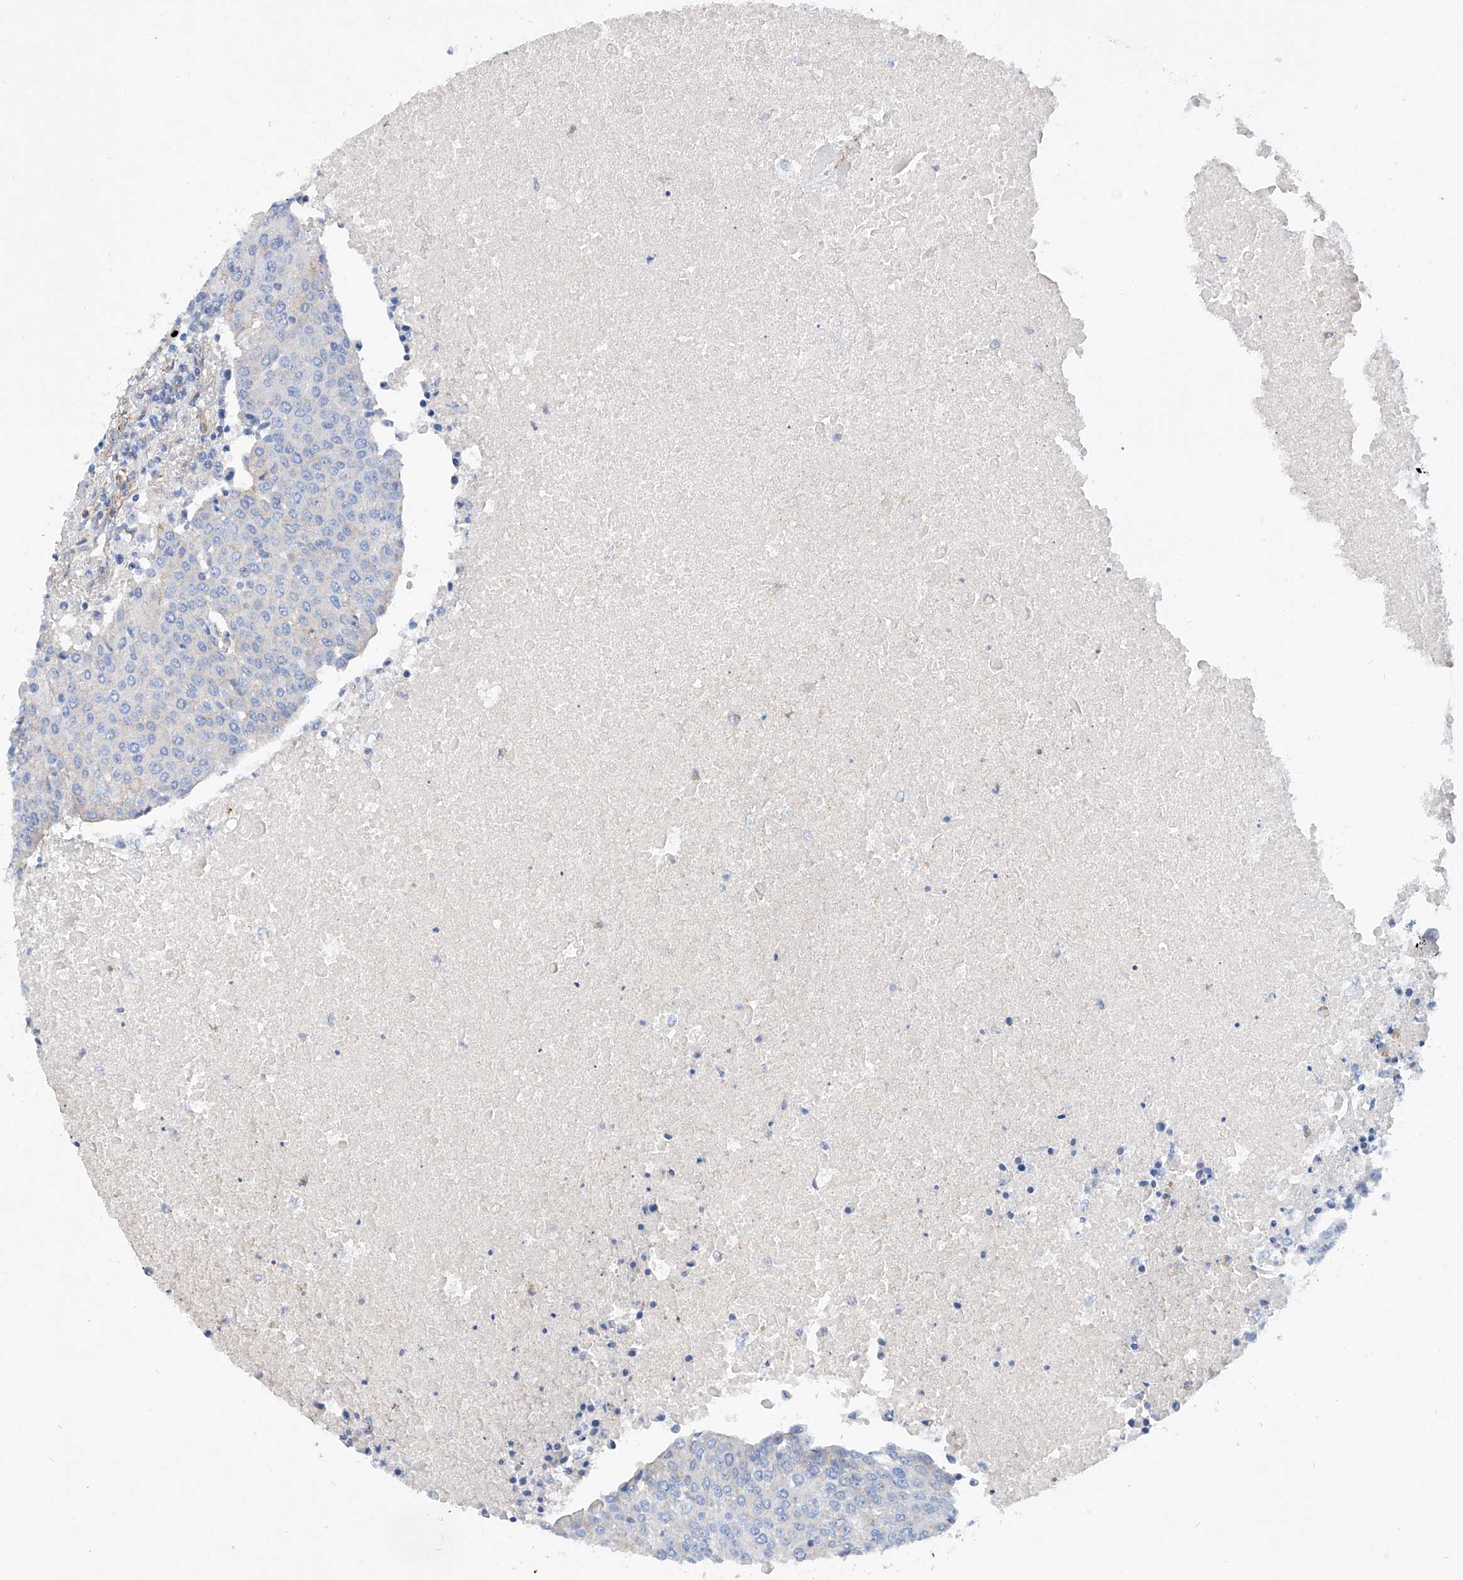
{"staining": {"intensity": "negative", "quantity": "none", "location": "none"}, "tissue": "urothelial cancer", "cell_type": "Tumor cells", "image_type": "cancer", "snomed": [{"axis": "morphology", "description": "Urothelial carcinoma, High grade"}, {"axis": "topography", "description": "Urinary bladder"}], "caption": "Human high-grade urothelial carcinoma stained for a protein using immunohistochemistry (IHC) reveals no staining in tumor cells.", "gene": "TAS2R60", "patient": {"sex": "female", "age": 85}}